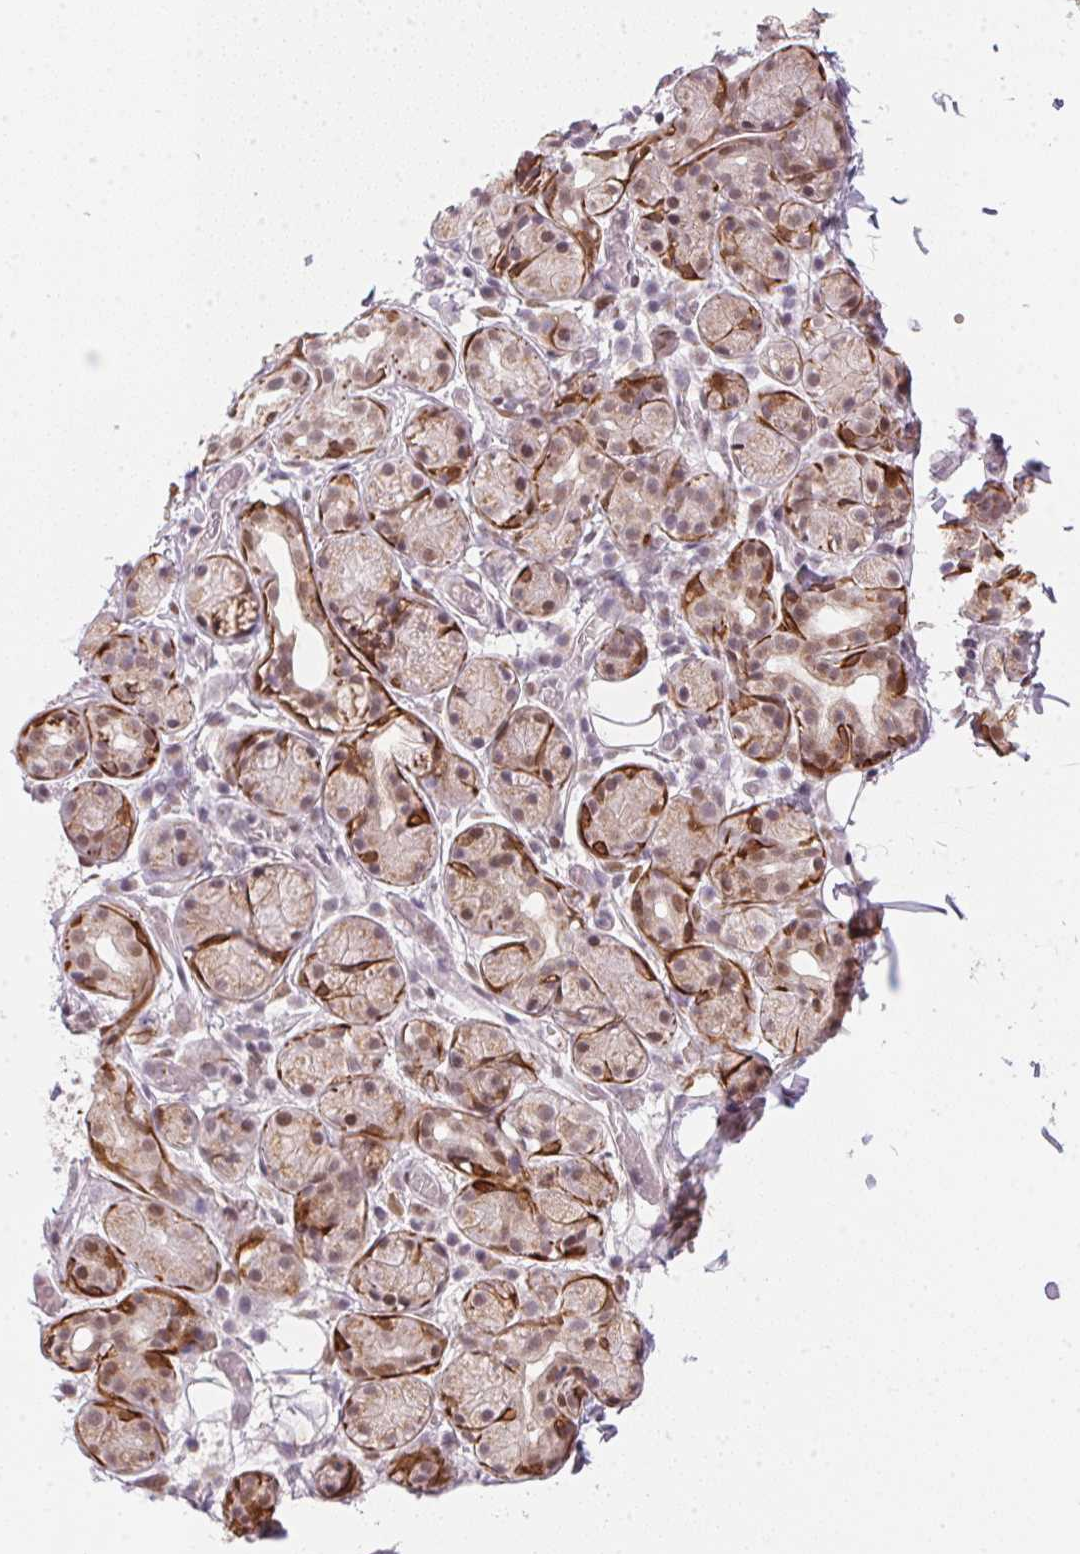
{"staining": {"intensity": "moderate", "quantity": "<25%", "location": "cytoplasmic/membranous,nuclear"}, "tissue": "salivary gland", "cell_type": "Glandular cells", "image_type": "normal", "snomed": [{"axis": "morphology", "description": "Normal tissue, NOS"}, {"axis": "topography", "description": "Salivary gland"}, {"axis": "topography", "description": "Peripheral nerve tissue"}], "caption": "This image demonstrates immunohistochemistry (IHC) staining of unremarkable human salivary gland, with low moderate cytoplasmic/membranous,nuclear positivity in about <25% of glandular cells.", "gene": "RAB22A", "patient": {"sex": "male", "age": 71}}